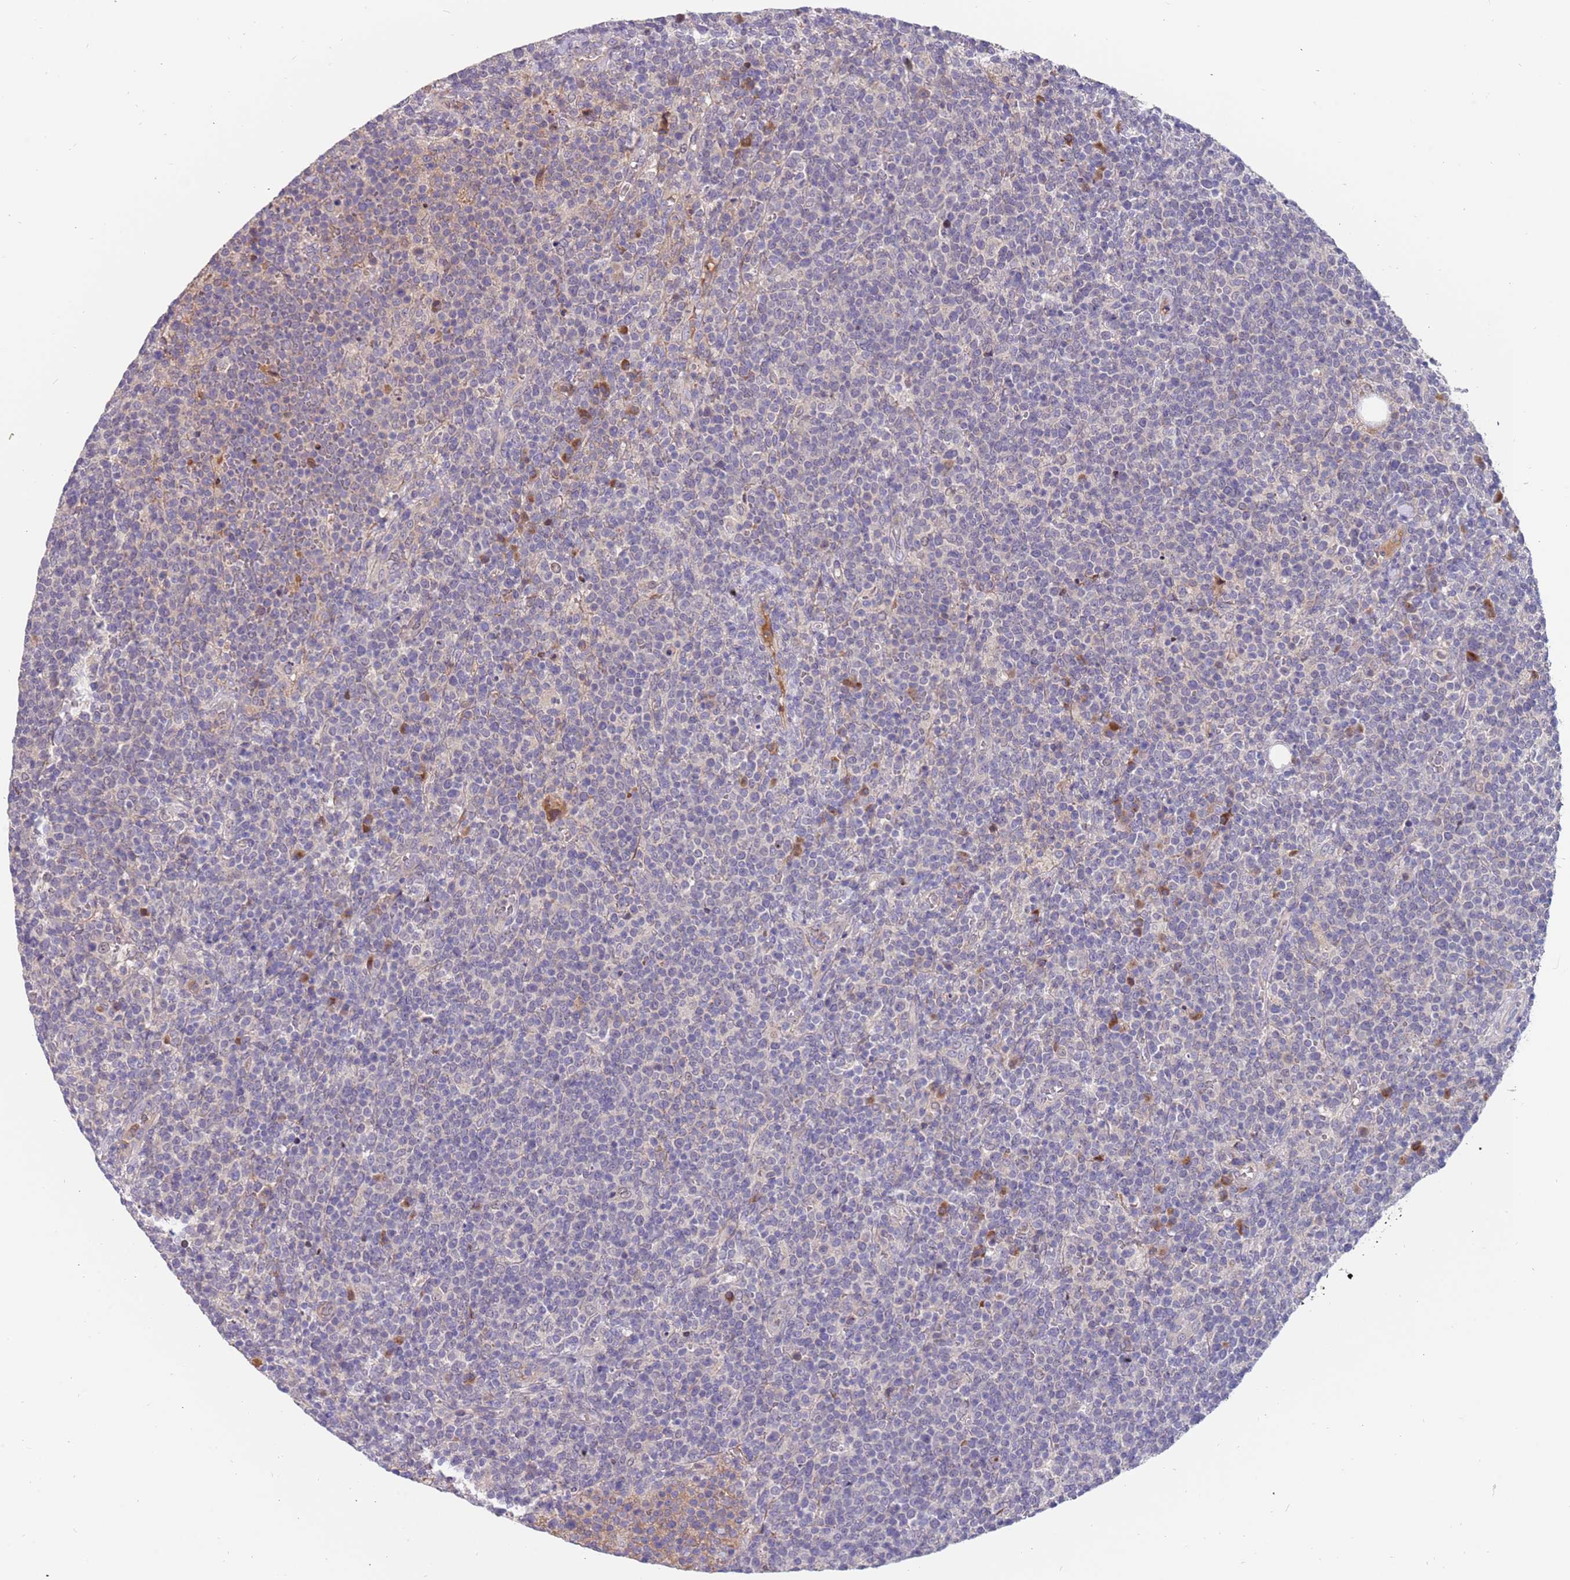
{"staining": {"intensity": "negative", "quantity": "none", "location": "none"}, "tissue": "lymphoma", "cell_type": "Tumor cells", "image_type": "cancer", "snomed": [{"axis": "morphology", "description": "Malignant lymphoma, non-Hodgkin's type, High grade"}, {"axis": "topography", "description": "Lymph node"}], "caption": "Immunohistochemical staining of malignant lymphoma, non-Hodgkin's type (high-grade) demonstrates no significant positivity in tumor cells.", "gene": "ZNF746", "patient": {"sex": "male", "age": 61}}